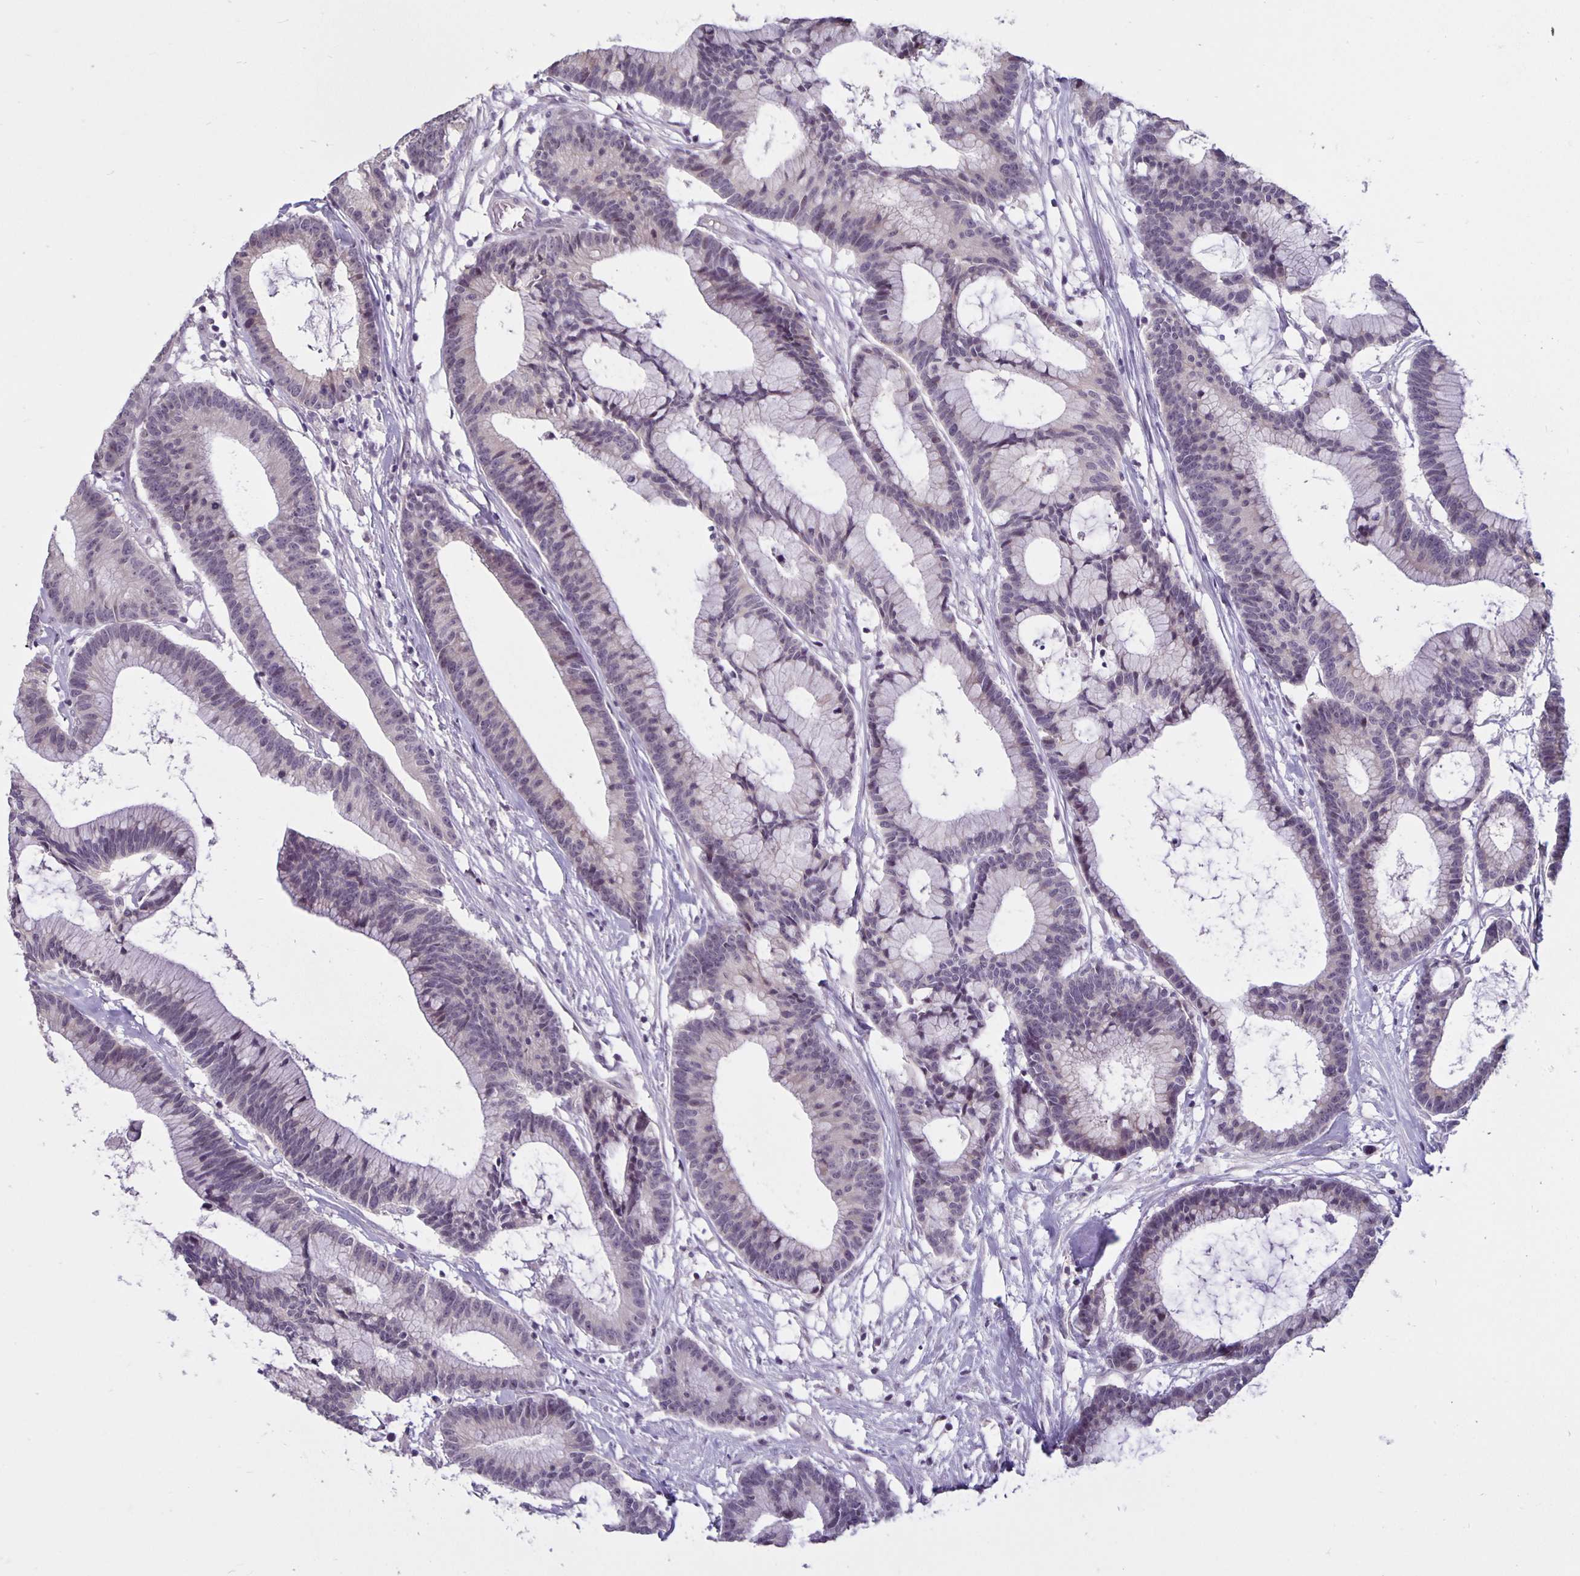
{"staining": {"intensity": "negative", "quantity": "none", "location": "none"}, "tissue": "colorectal cancer", "cell_type": "Tumor cells", "image_type": "cancer", "snomed": [{"axis": "morphology", "description": "Adenocarcinoma, NOS"}, {"axis": "topography", "description": "Colon"}], "caption": "A high-resolution photomicrograph shows immunohistochemistry (IHC) staining of adenocarcinoma (colorectal), which exhibits no significant staining in tumor cells. (DAB (3,3'-diaminobenzidine) immunohistochemistry (IHC) visualized using brightfield microscopy, high magnification).", "gene": "ARVCF", "patient": {"sex": "female", "age": 78}}